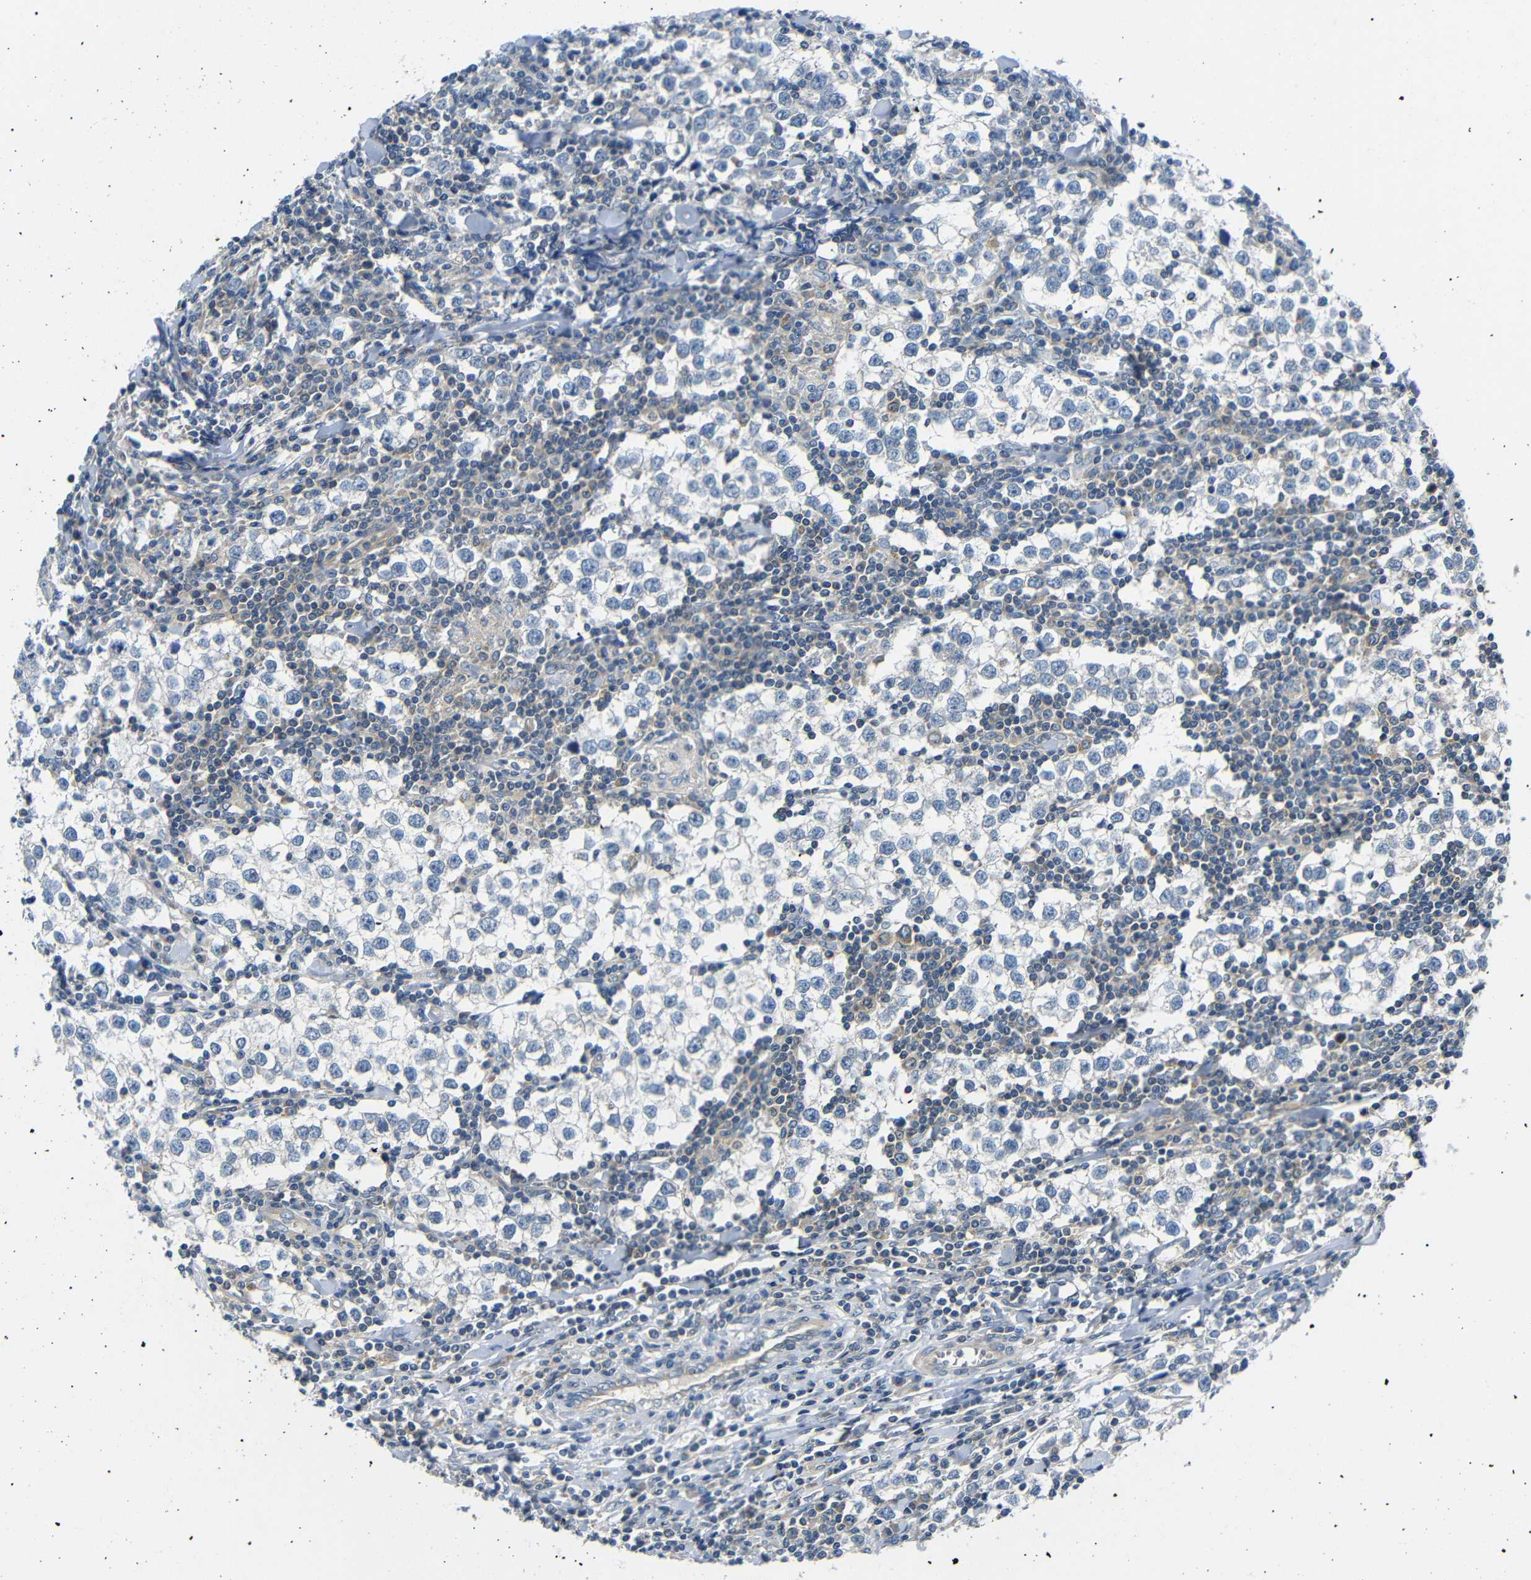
{"staining": {"intensity": "negative", "quantity": "none", "location": "none"}, "tissue": "testis cancer", "cell_type": "Tumor cells", "image_type": "cancer", "snomed": [{"axis": "morphology", "description": "Seminoma, NOS"}, {"axis": "morphology", "description": "Carcinoma, Embryonal, NOS"}, {"axis": "topography", "description": "Testis"}], "caption": "A micrograph of human embryonal carcinoma (testis) is negative for staining in tumor cells.", "gene": "DCP1A", "patient": {"sex": "male", "age": 36}}